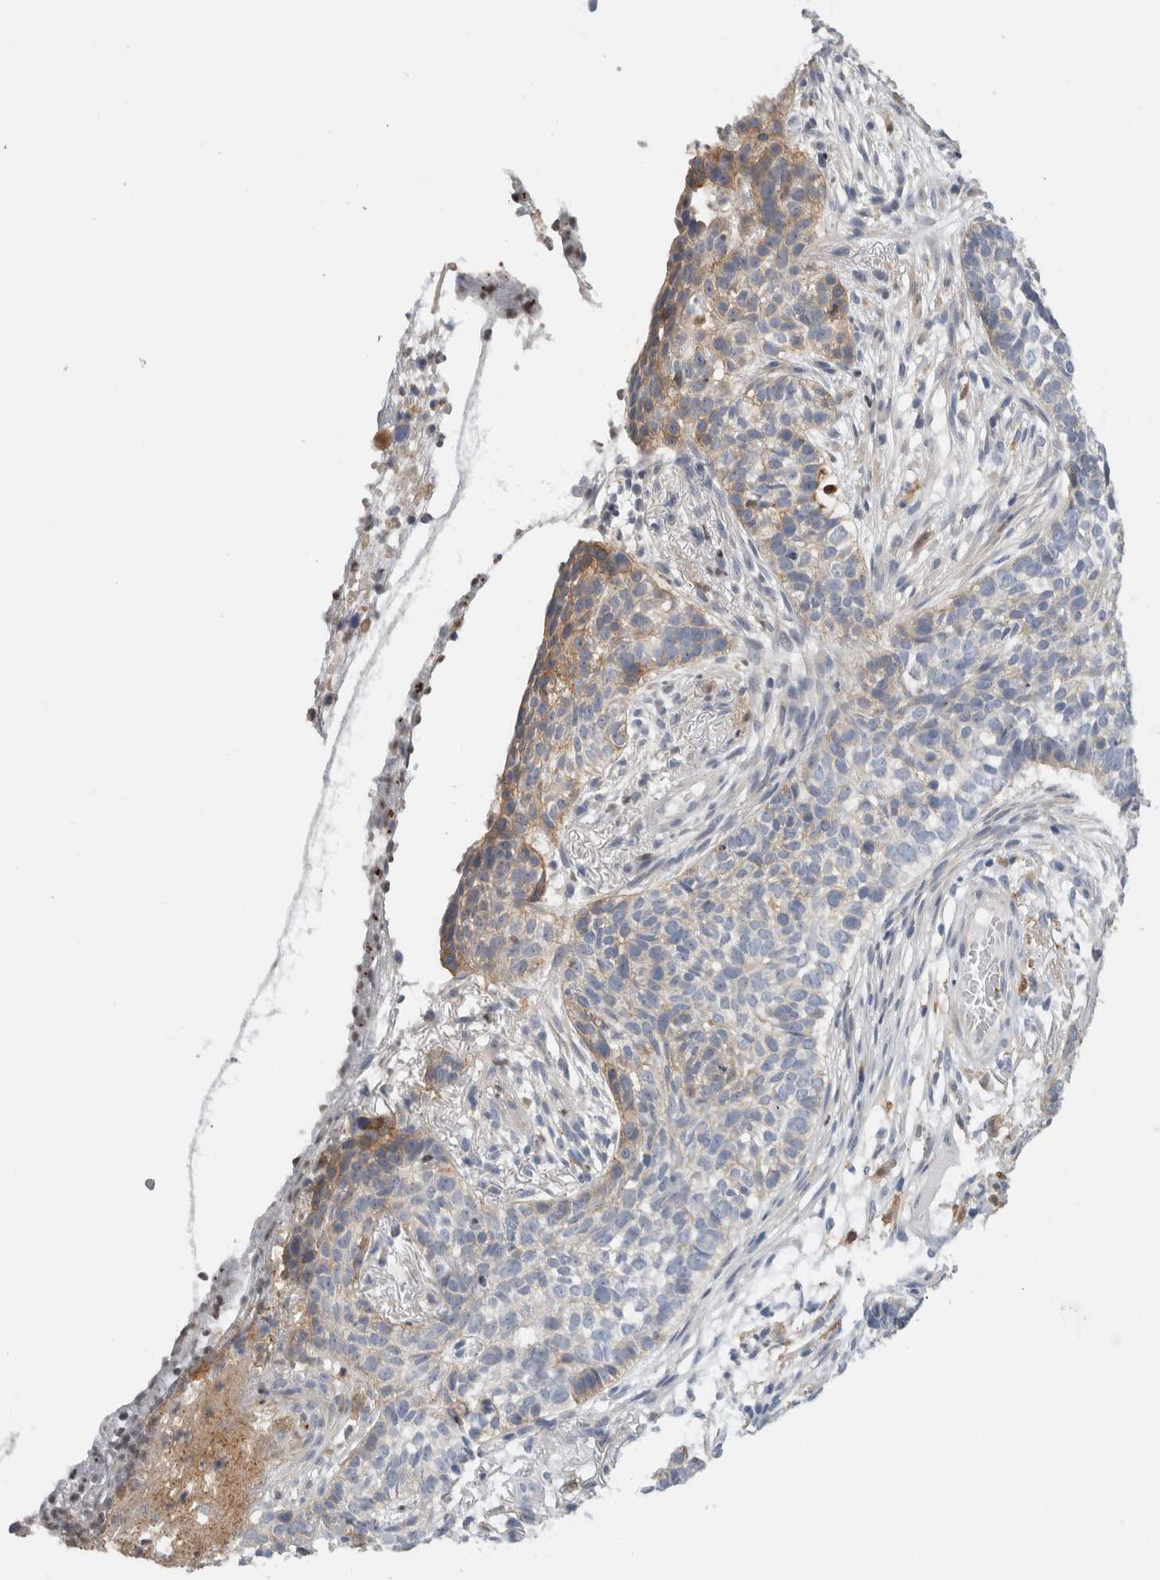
{"staining": {"intensity": "weak", "quantity": "25%-75%", "location": "cytoplasmic/membranous"}, "tissue": "skin cancer", "cell_type": "Tumor cells", "image_type": "cancer", "snomed": [{"axis": "morphology", "description": "Basal cell carcinoma"}, {"axis": "topography", "description": "Skin"}], "caption": "Skin cancer (basal cell carcinoma) stained for a protein demonstrates weak cytoplasmic/membranous positivity in tumor cells.", "gene": "SLC20A2", "patient": {"sex": "male", "age": 85}}